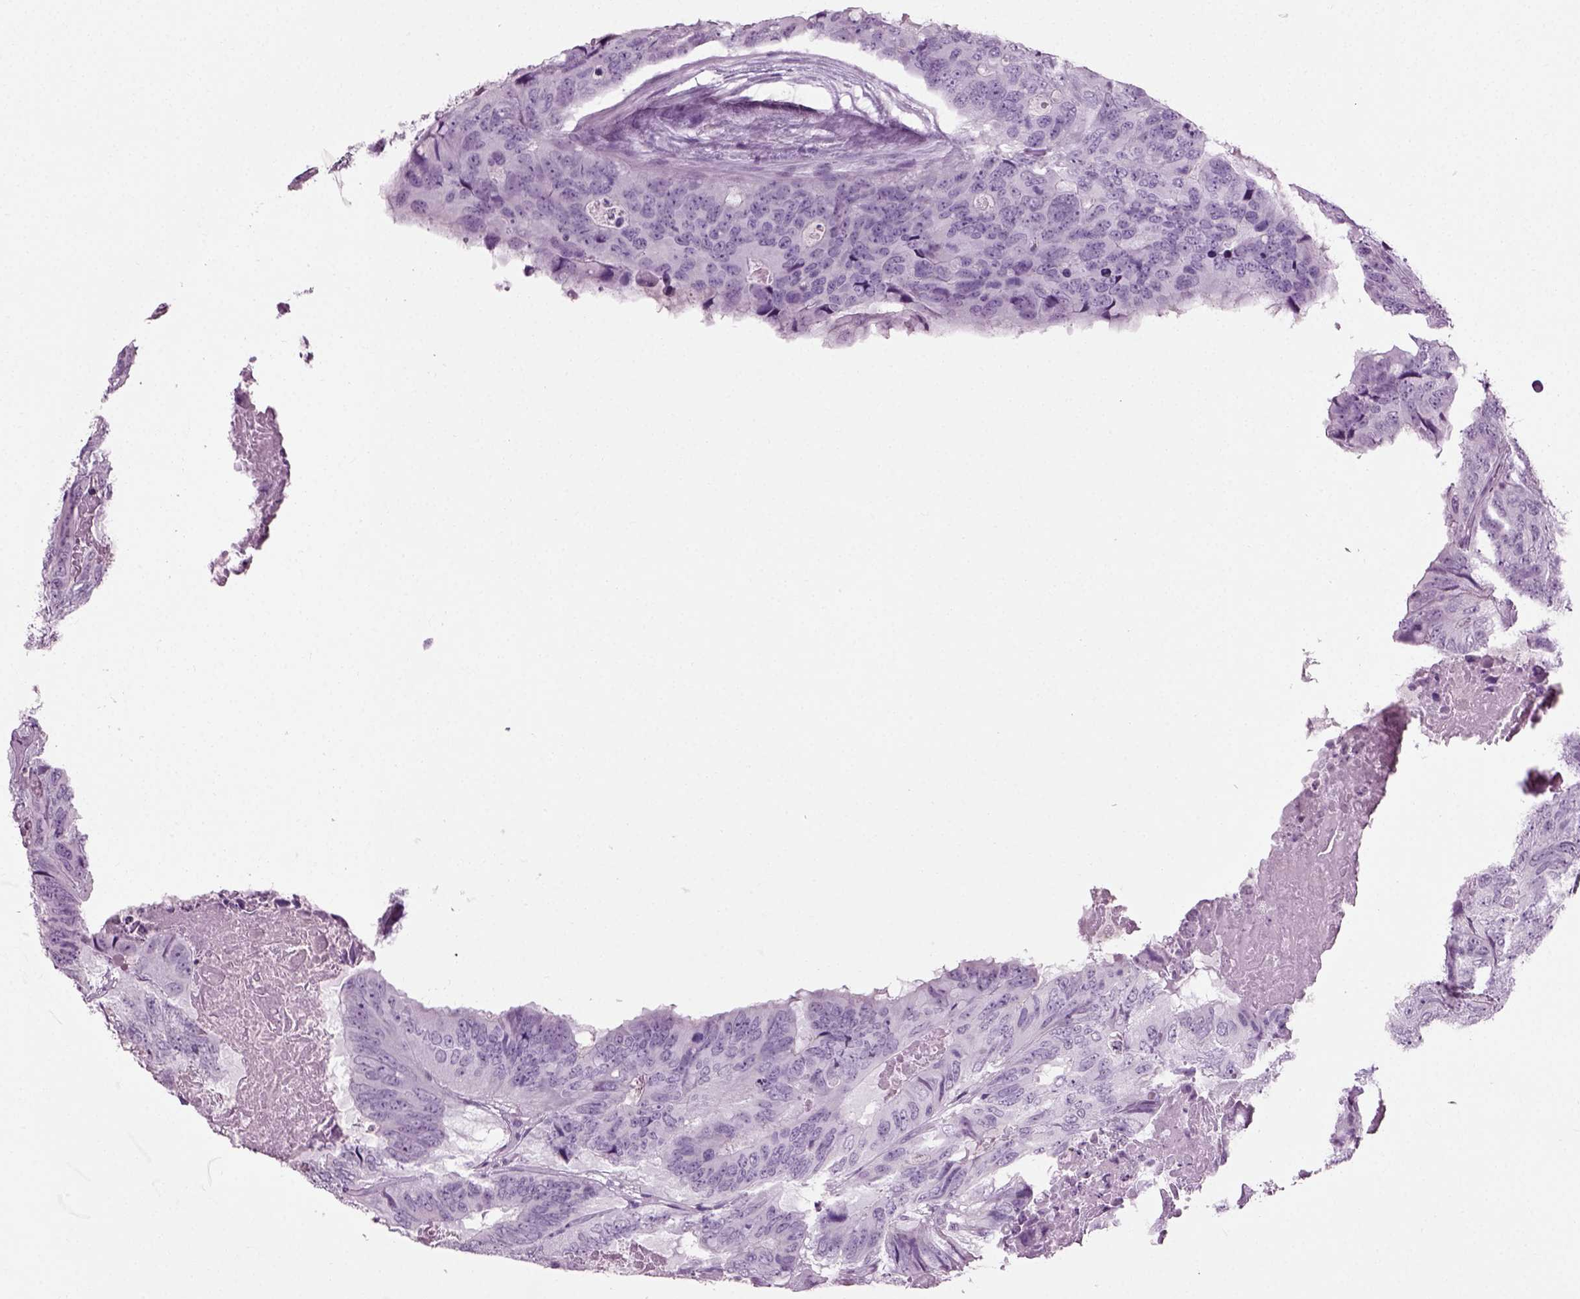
{"staining": {"intensity": "negative", "quantity": "none", "location": "none"}, "tissue": "colorectal cancer", "cell_type": "Tumor cells", "image_type": "cancer", "snomed": [{"axis": "morphology", "description": "Adenocarcinoma, NOS"}, {"axis": "topography", "description": "Colon"}], "caption": "A micrograph of adenocarcinoma (colorectal) stained for a protein displays no brown staining in tumor cells.", "gene": "SLC26A8", "patient": {"sex": "male", "age": 79}}